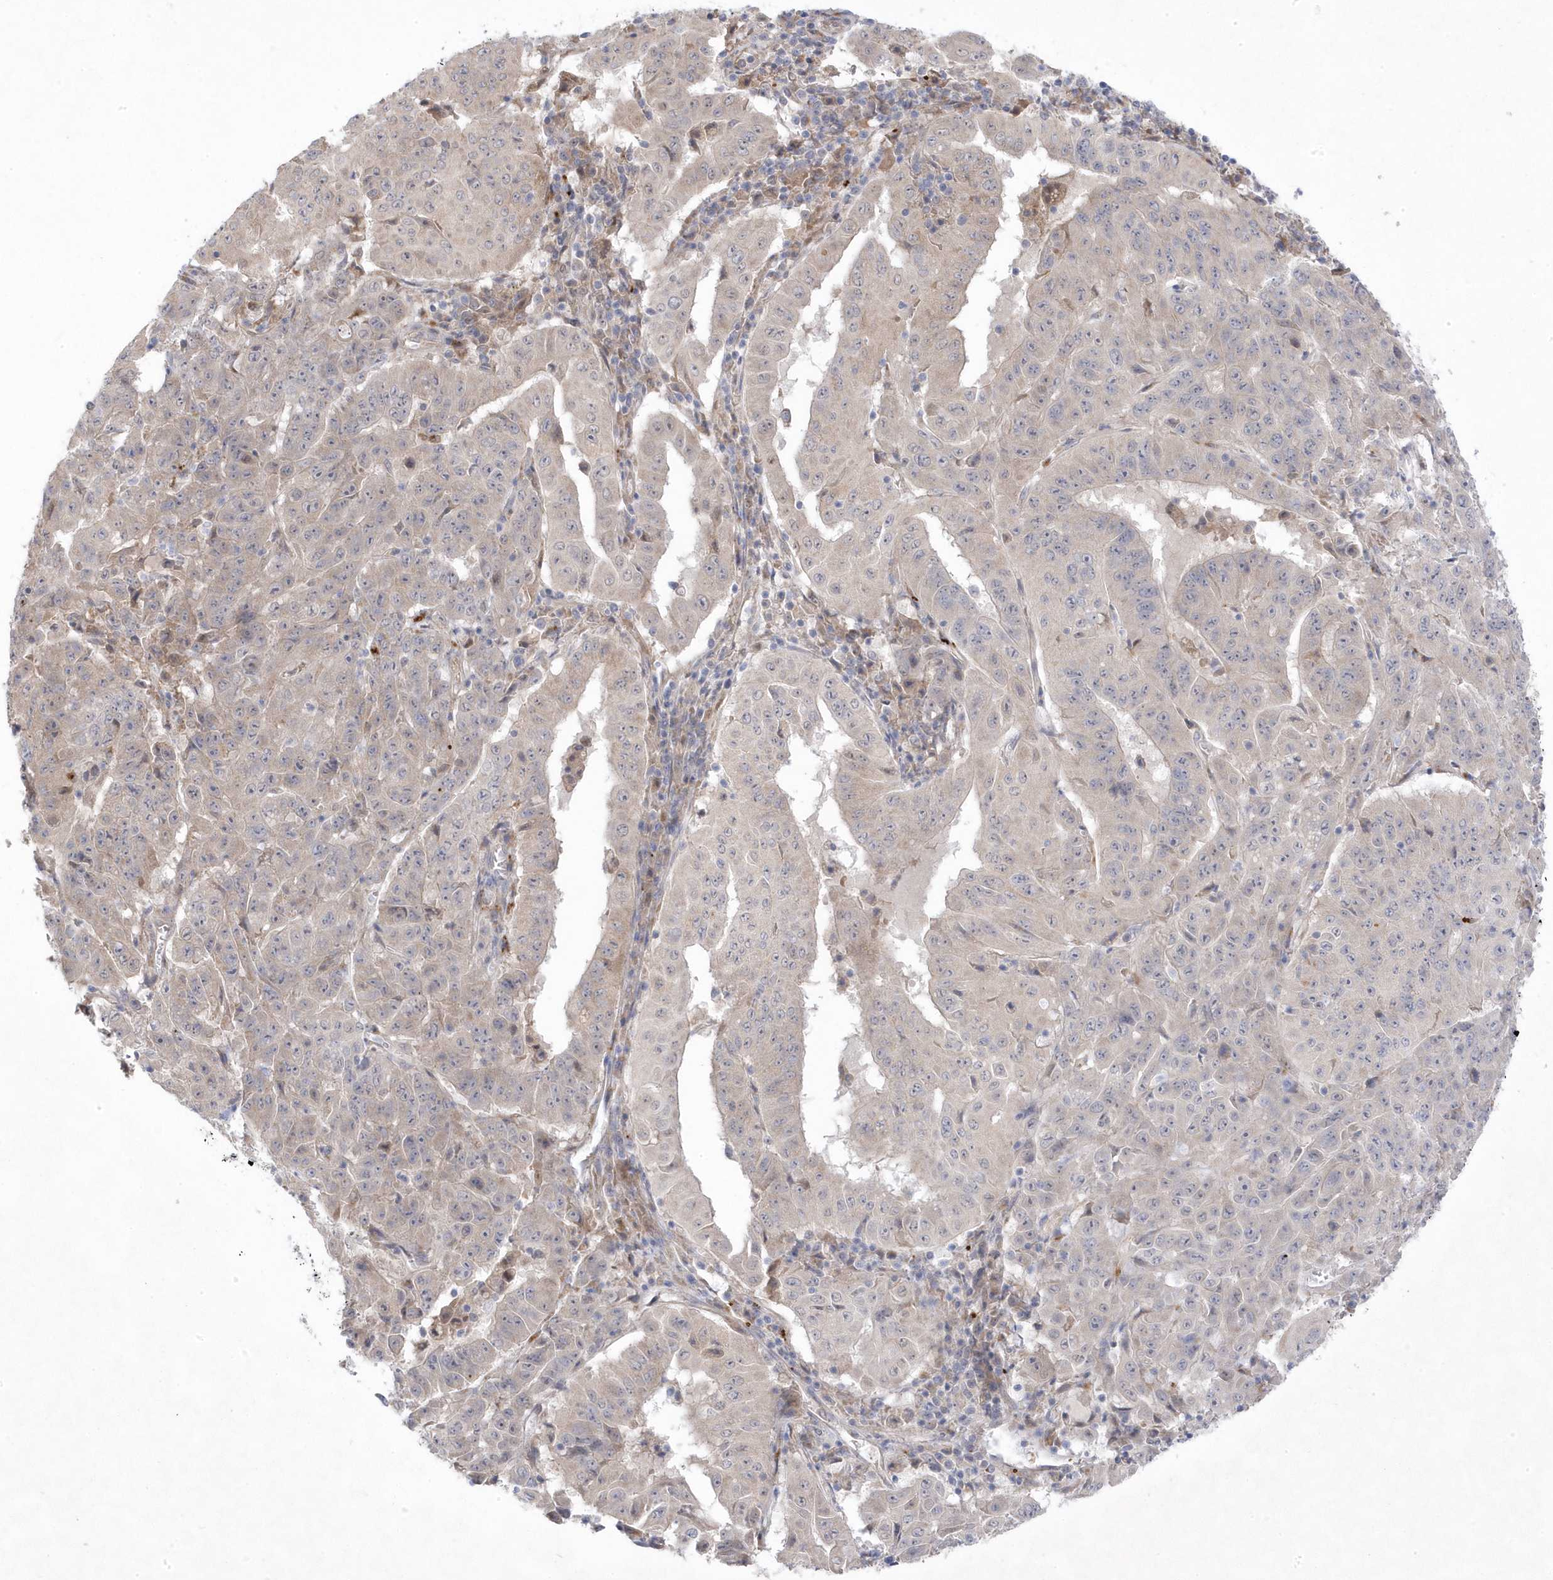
{"staining": {"intensity": "negative", "quantity": "none", "location": "none"}, "tissue": "pancreatic cancer", "cell_type": "Tumor cells", "image_type": "cancer", "snomed": [{"axis": "morphology", "description": "Adenocarcinoma, NOS"}, {"axis": "topography", "description": "Pancreas"}], "caption": "High power microscopy micrograph of an immunohistochemistry (IHC) histopathology image of pancreatic cancer, revealing no significant staining in tumor cells.", "gene": "ANAPC1", "patient": {"sex": "male", "age": 63}}